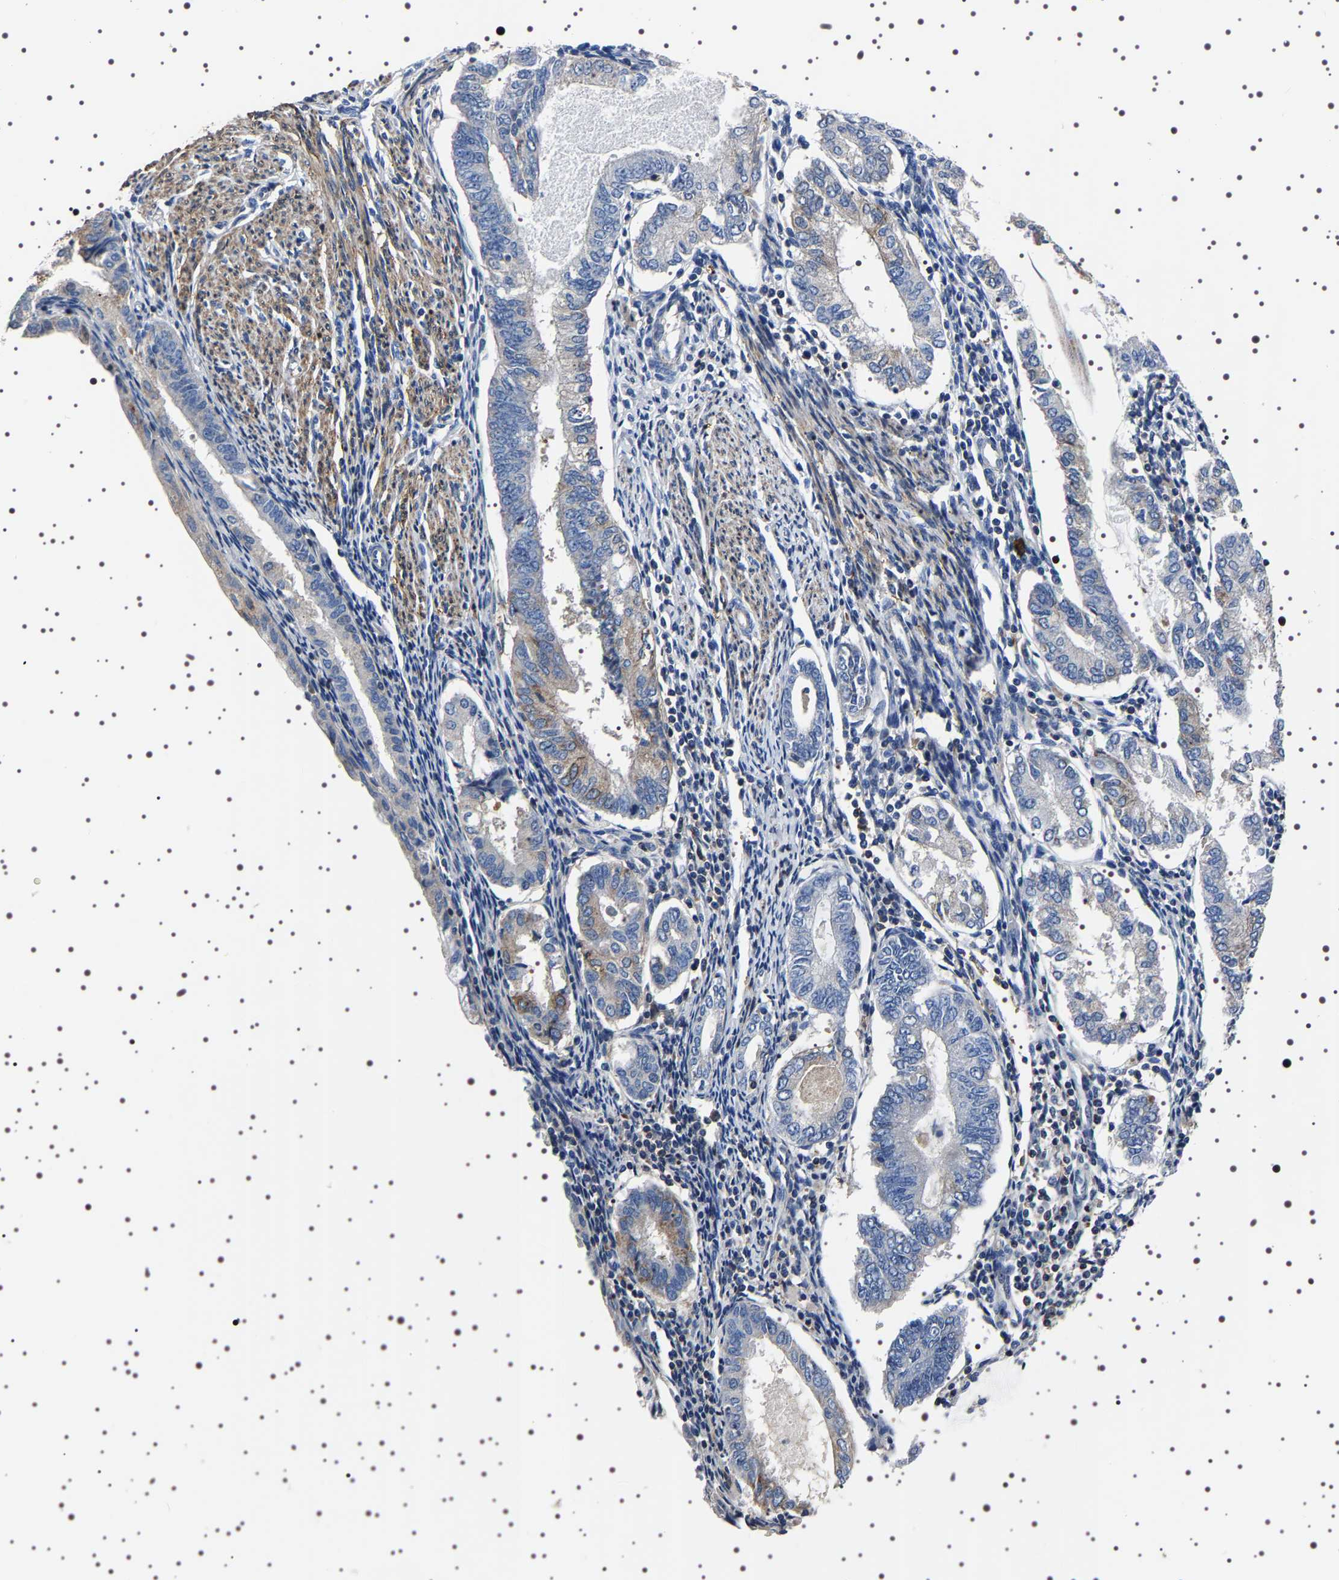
{"staining": {"intensity": "negative", "quantity": "none", "location": "none"}, "tissue": "endometrial cancer", "cell_type": "Tumor cells", "image_type": "cancer", "snomed": [{"axis": "morphology", "description": "Adenocarcinoma, NOS"}, {"axis": "topography", "description": "Endometrium"}], "caption": "DAB (3,3'-diaminobenzidine) immunohistochemical staining of endometrial adenocarcinoma reveals no significant positivity in tumor cells. (Stains: DAB immunohistochemistry with hematoxylin counter stain, Microscopy: brightfield microscopy at high magnification).", "gene": "WDR1", "patient": {"sex": "female", "age": 86}}